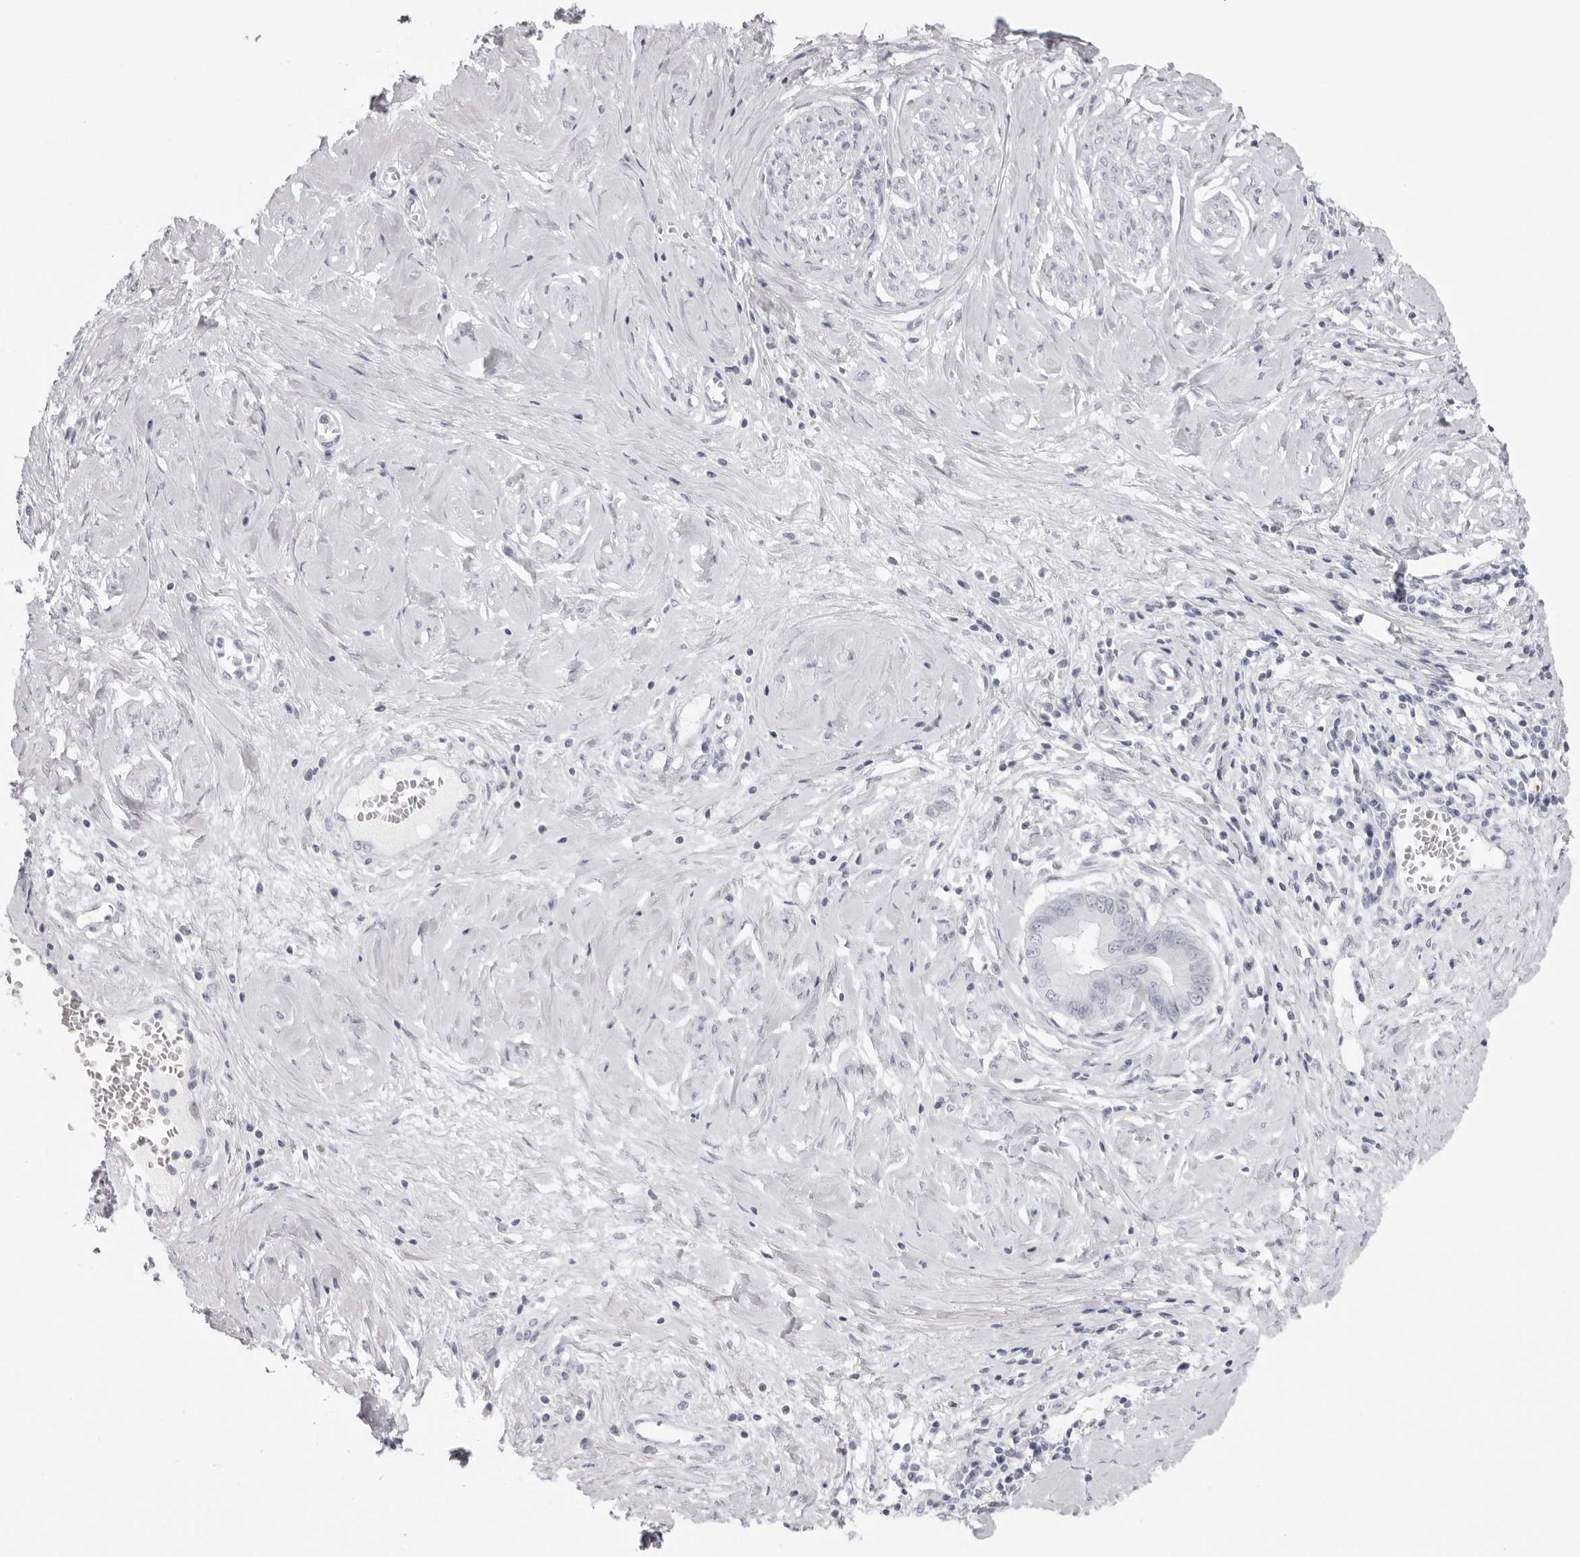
{"staining": {"intensity": "negative", "quantity": "none", "location": "none"}, "tissue": "cervical cancer", "cell_type": "Tumor cells", "image_type": "cancer", "snomed": [{"axis": "morphology", "description": "Adenocarcinoma, NOS"}, {"axis": "topography", "description": "Cervix"}], "caption": "A high-resolution micrograph shows immunohistochemistry (IHC) staining of cervical adenocarcinoma, which reveals no significant expression in tumor cells.", "gene": "KLK12", "patient": {"sex": "female", "age": 44}}